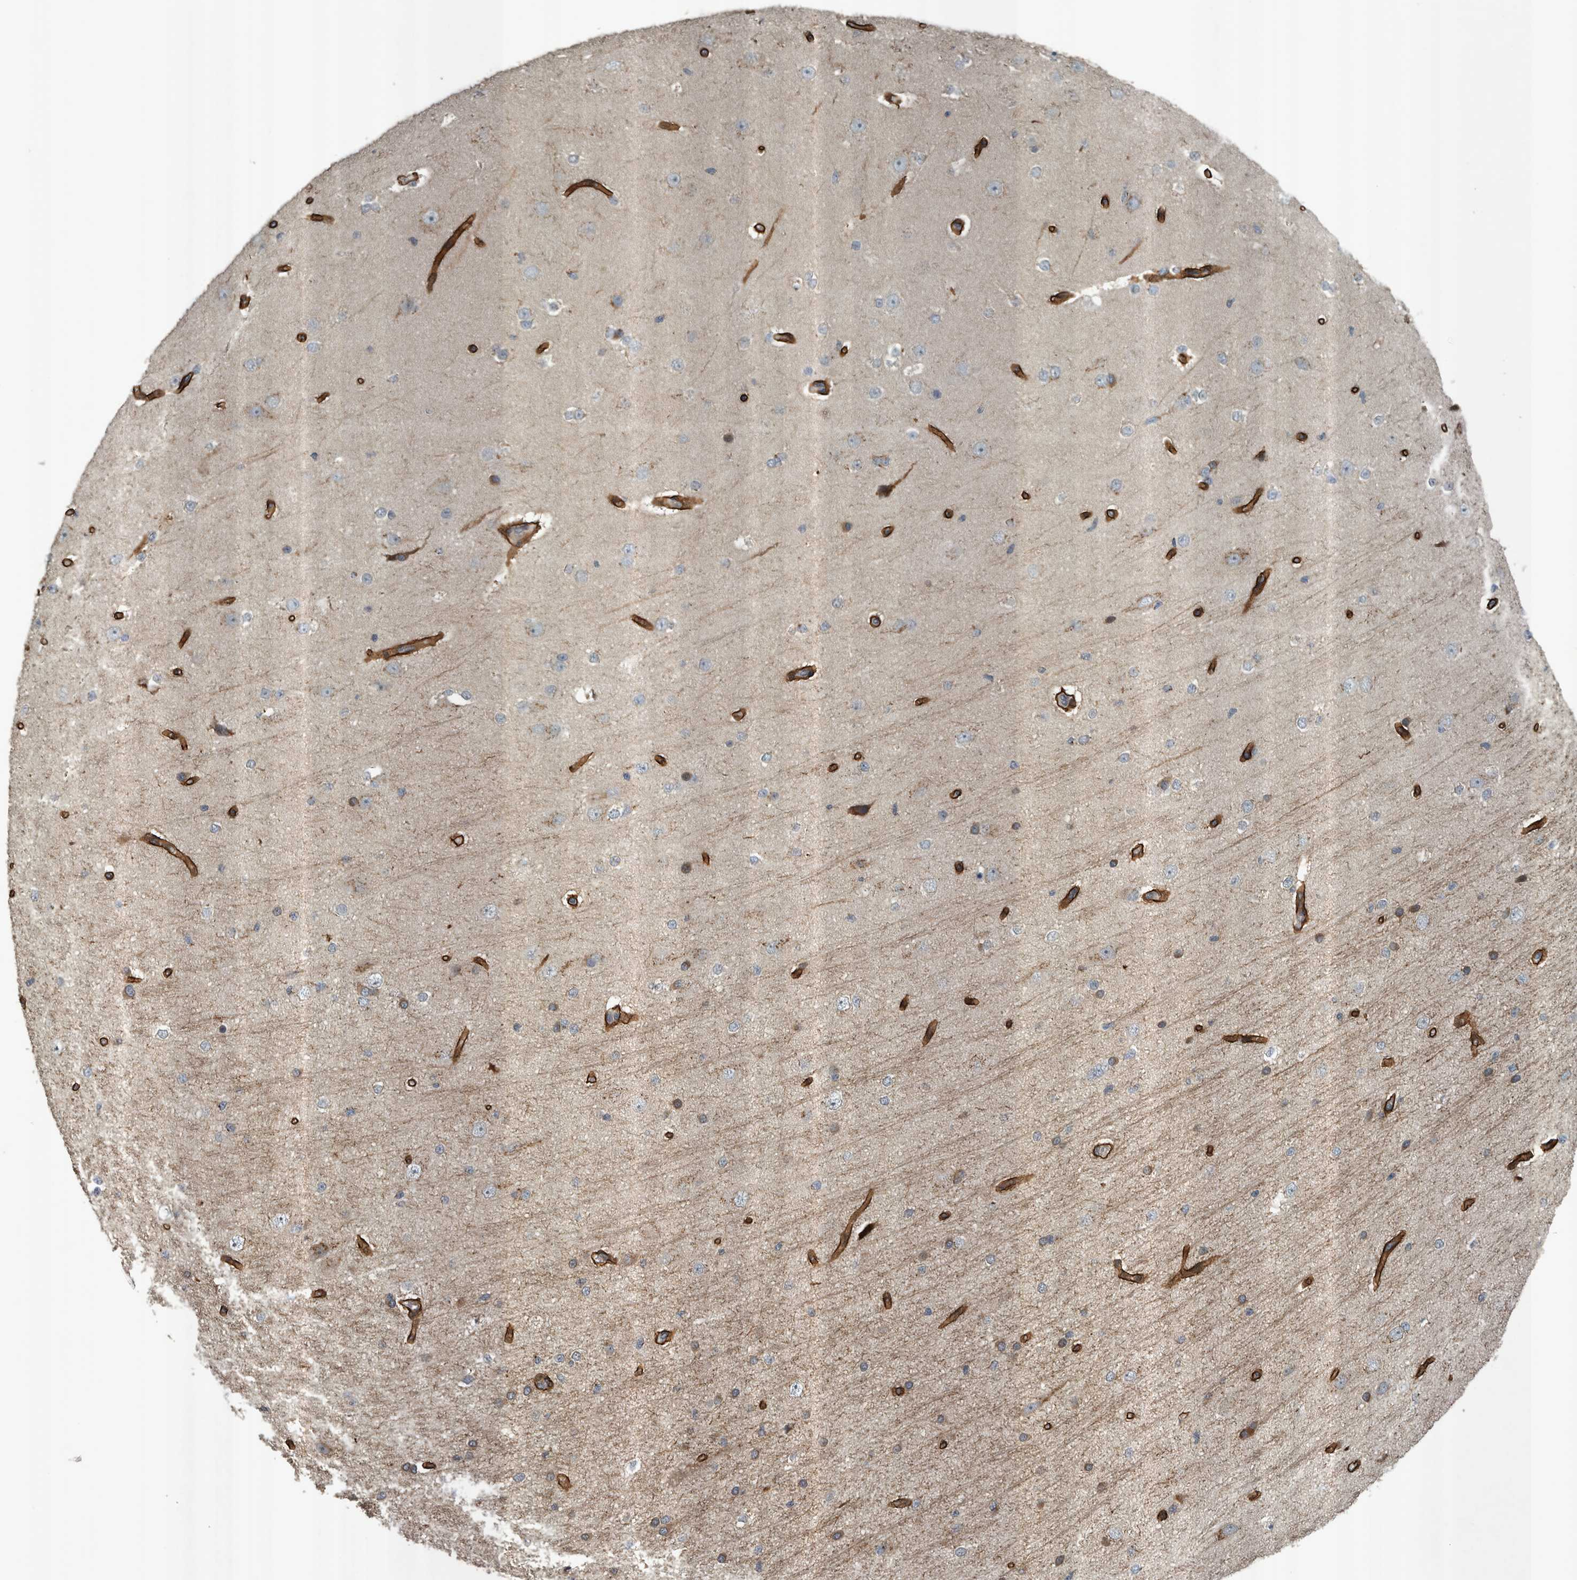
{"staining": {"intensity": "strong", "quantity": ">75%", "location": "cytoplasmic/membranous"}, "tissue": "cerebral cortex", "cell_type": "Endothelial cells", "image_type": "normal", "snomed": [{"axis": "morphology", "description": "Normal tissue, NOS"}, {"axis": "morphology", "description": "Developmental malformation"}, {"axis": "topography", "description": "Cerebral cortex"}], "caption": "Immunohistochemistry (IHC) (DAB (3,3'-diaminobenzidine)) staining of unremarkable human cerebral cortex shows strong cytoplasmic/membranous protein staining in about >75% of endothelial cells.", "gene": "ZNF345", "patient": {"sex": "female", "age": 30}}